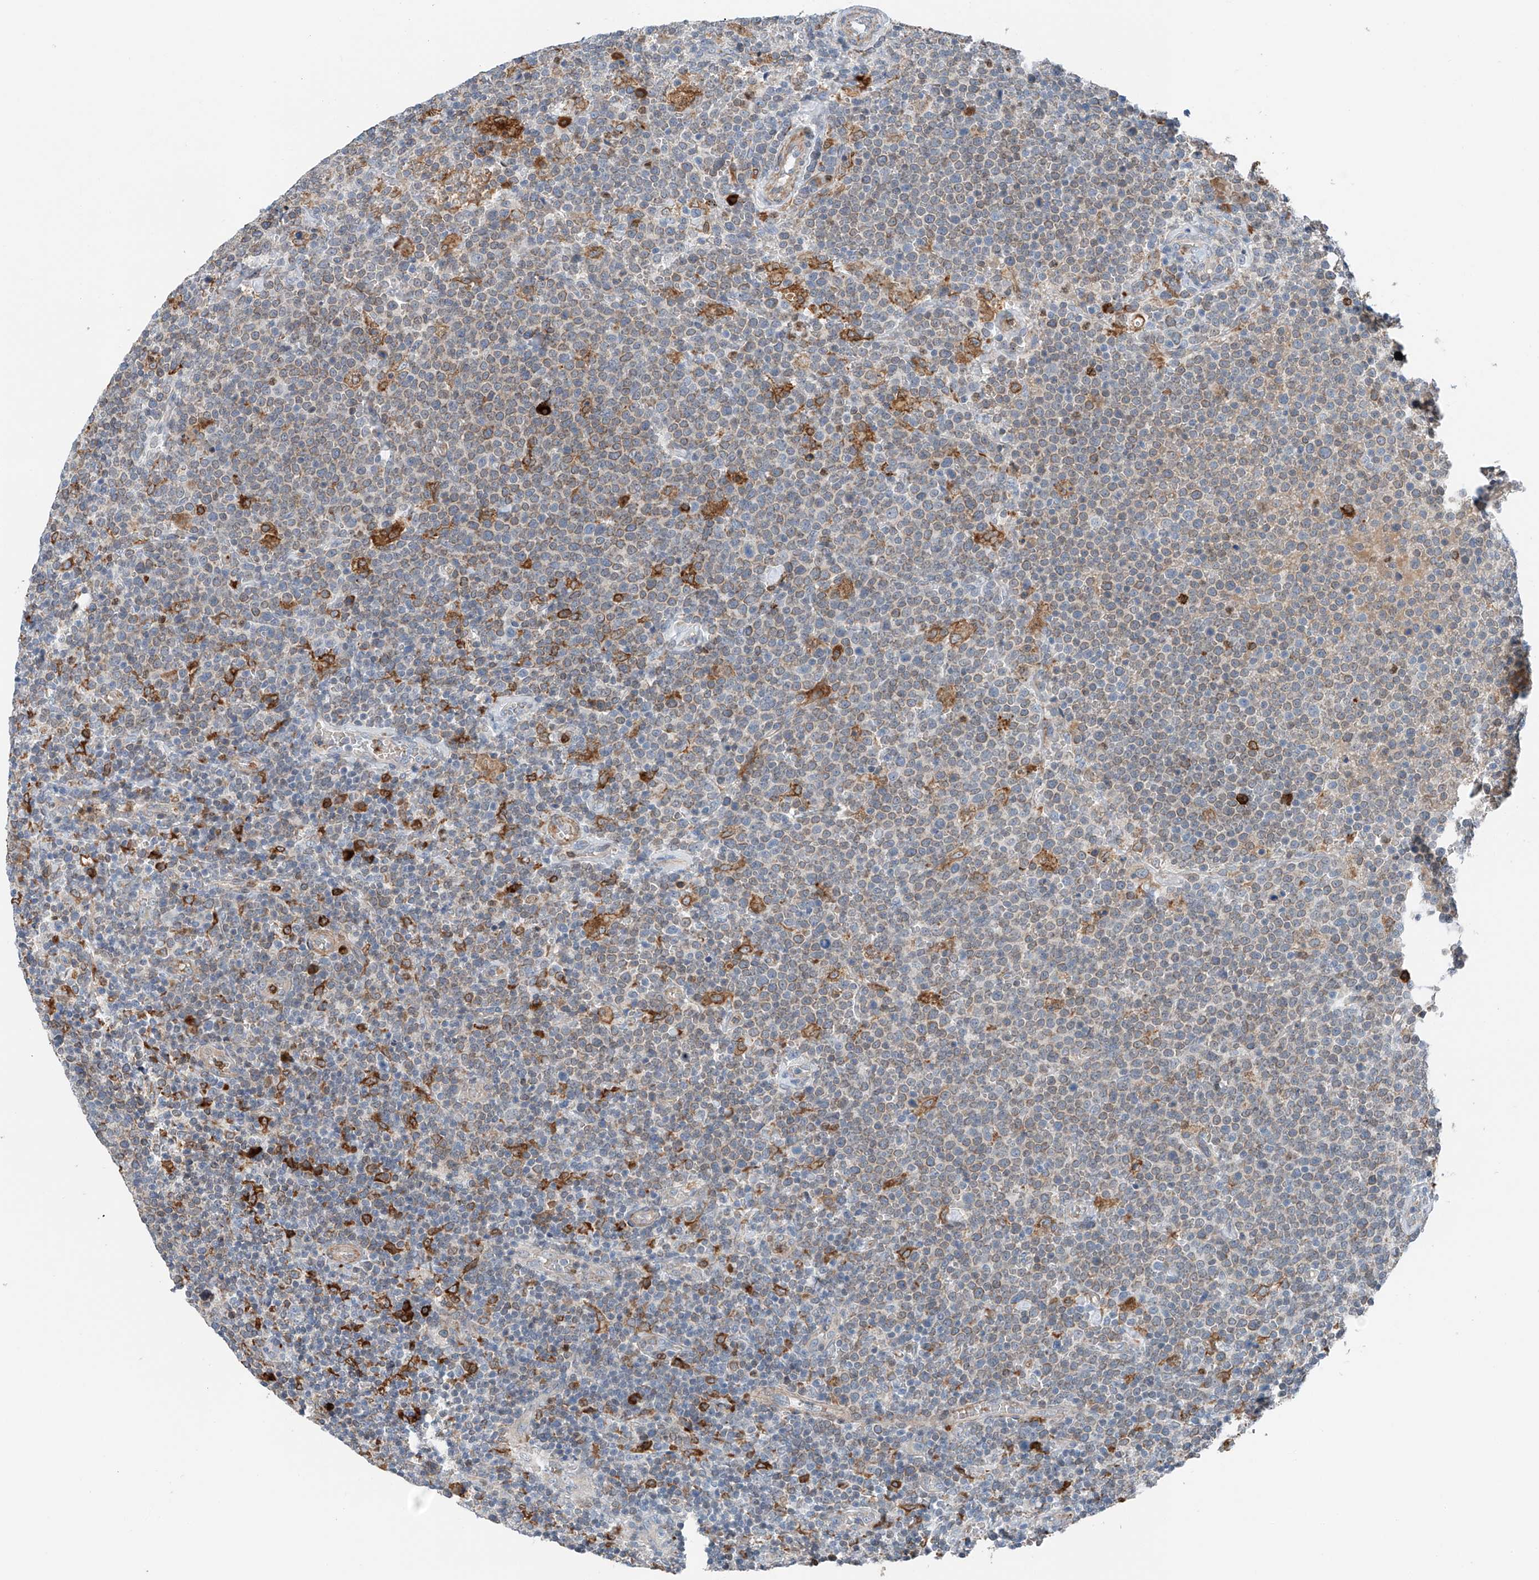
{"staining": {"intensity": "moderate", "quantity": "<25%", "location": "cytoplasmic/membranous"}, "tissue": "lymphoma", "cell_type": "Tumor cells", "image_type": "cancer", "snomed": [{"axis": "morphology", "description": "Malignant lymphoma, non-Hodgkin's type, High grade"}, {"axis": "topography", "description": "Lymph node"}], "caption": "The photomicrograph demonstrates a brown stain indicating the presence of a protein in the cytoplasmic/membranous of tumor cells in high-grade malignant lymphoma, non-Hodgkin's type.", "gene": "TBXAS1", "patient": {"sex": "male", "age": 61}}